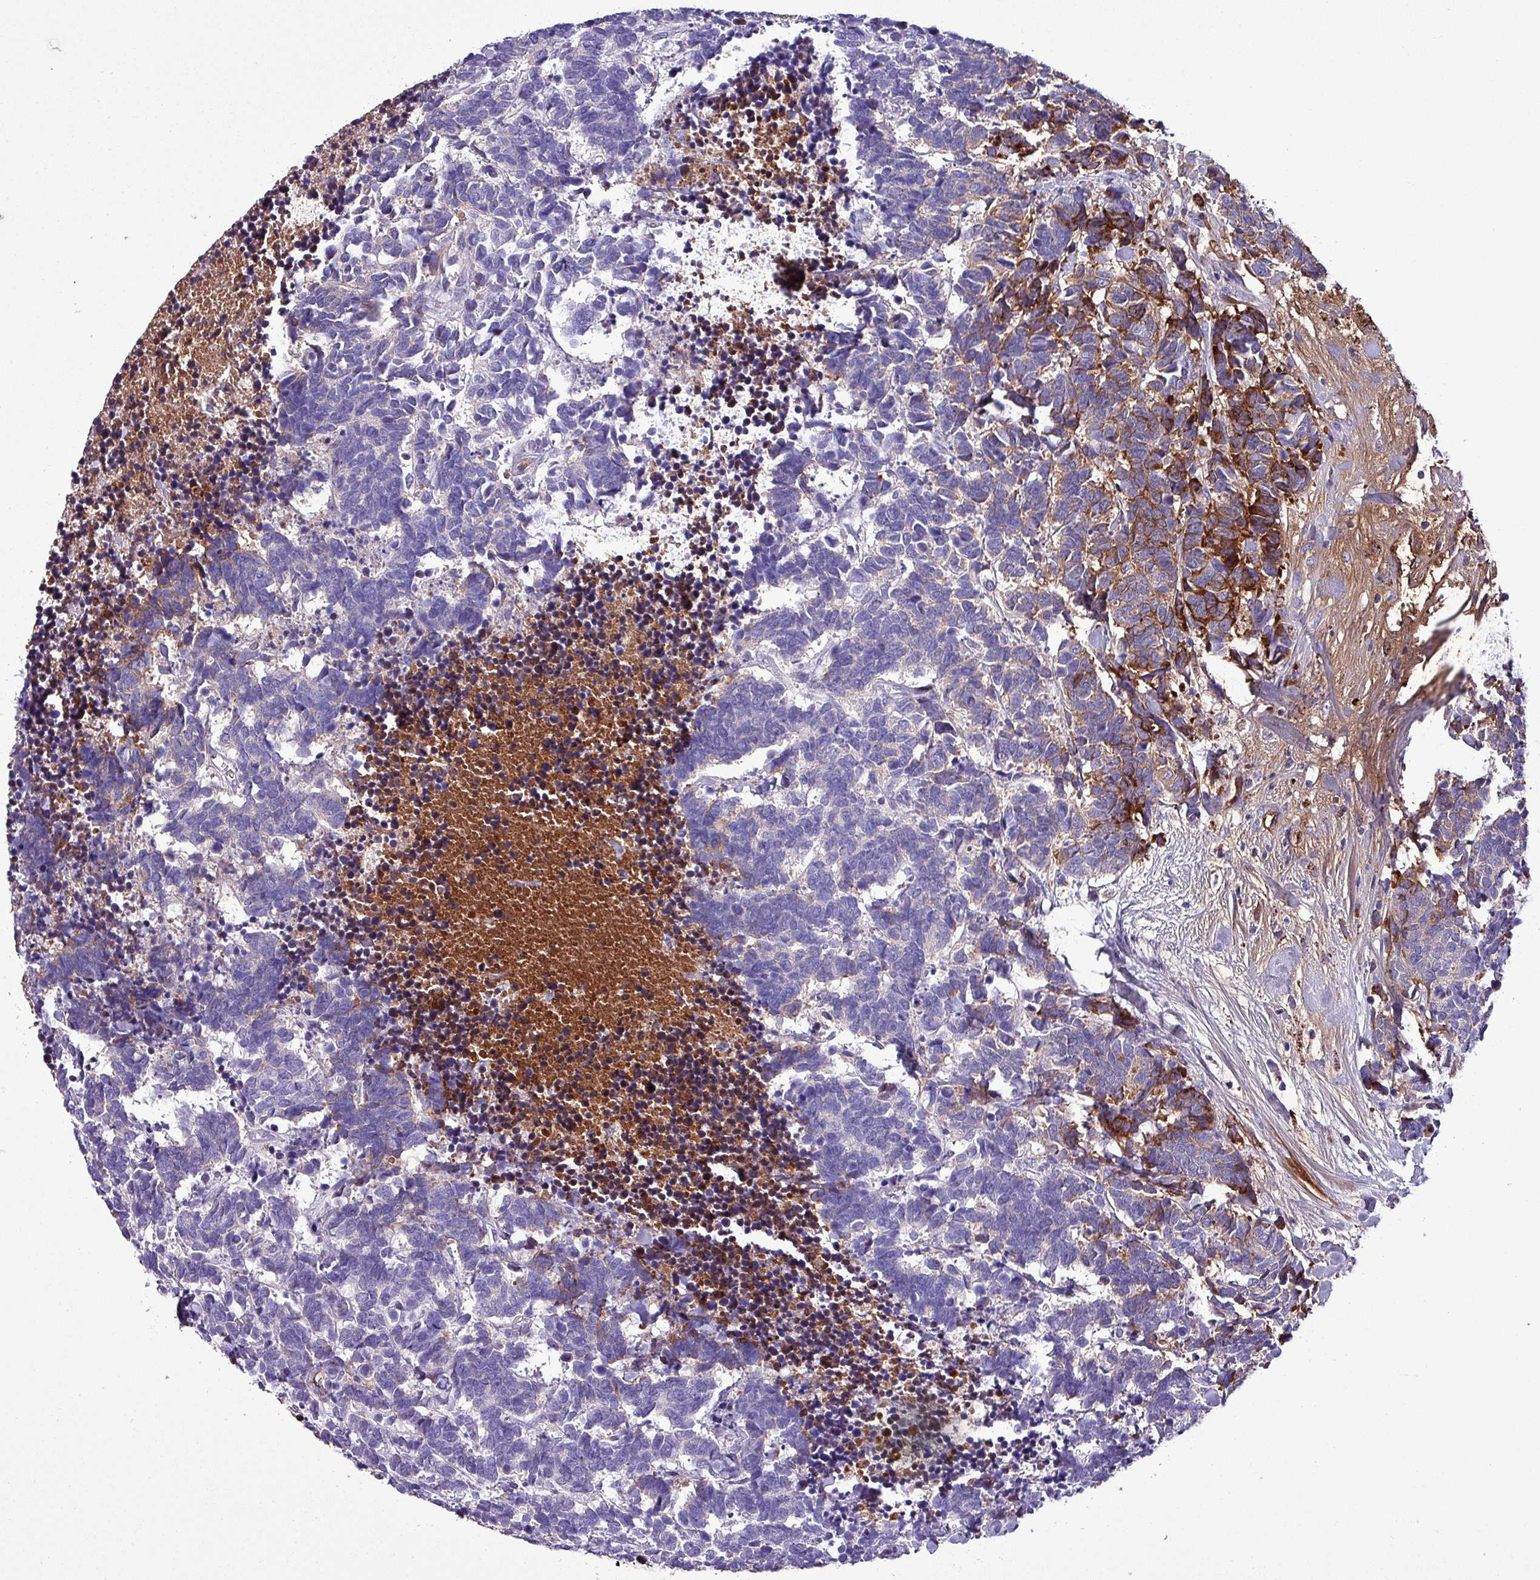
{"staining": {"intensity": "strong", "quantity": "<25%", "location": "cytoplasmic/membranous"}, "tissue": "carcinoid", "cell_type": "Tumor cells", "image_type": "cancer", "snomed": [{"axis": "morphology", "description": "Carcinoma, NOS"}, {"axis": "morphology", "description": "Carcinoid, malignant, NOS"}, {"axis": "topography", "description": "Urinary bladder"}], "caption": "Protein expression analysis of malignant carcinoid shows strong cytoplasmic/membranous expression in about <25% of tumor cells. (DAB IHC with brightfield microscopy, high magnification).", "gene": "HP", "patient": {"sex": "male", "age": 57}}